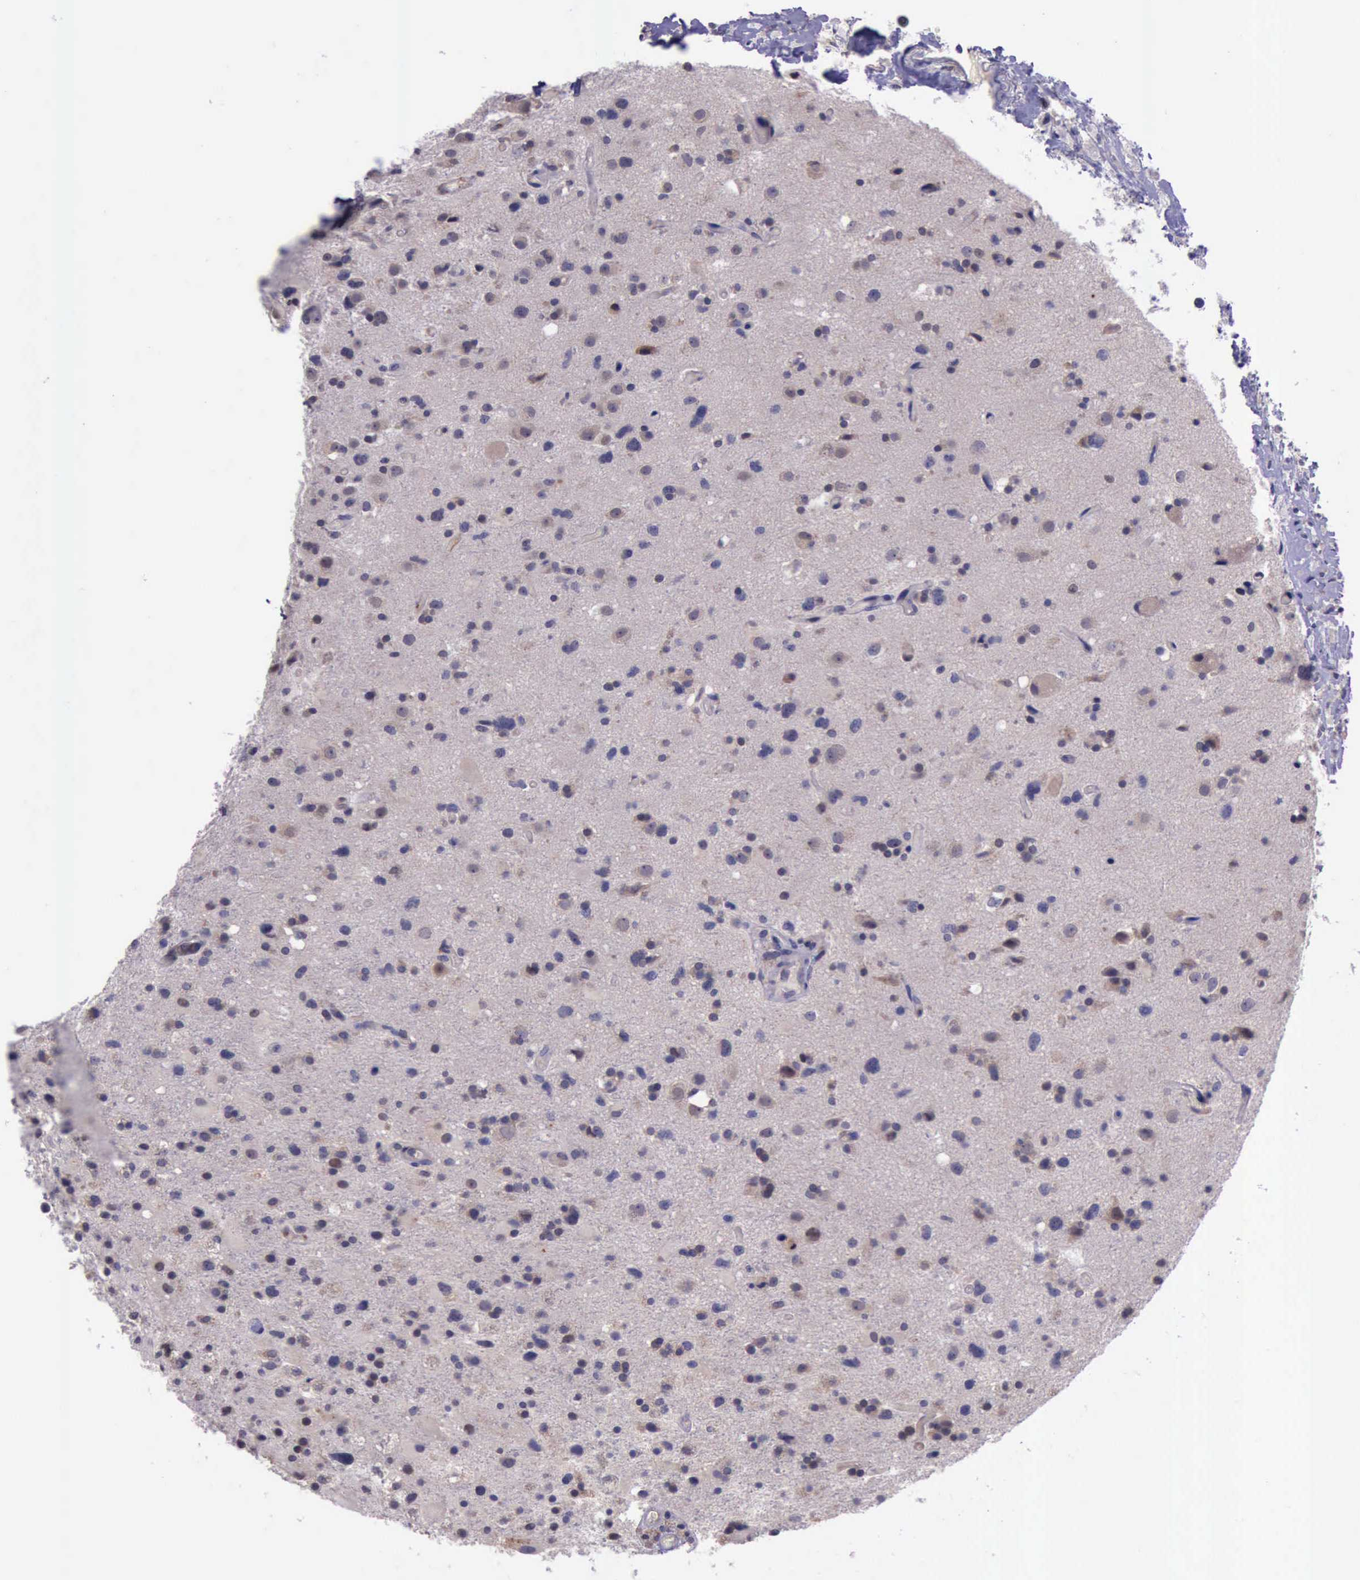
{"staining": {"intensity": "weak", "quantity": ">75%", "location": "cytoplasmic/membranous"}, "tissue": "glioma", "cell_type": "Tumor cells", "image_type": "cancer", "snomed": [{"axis": "morphology", "description": "Glioma, malignant, High grade"}, {"axis": "topography", "description": "Brain"}], "caption": "DAB immunohistochemical staining of human malignant glioma (high-grade) reveals weak cytoplasmic/membranous protein staining in about >75% of tumor cells.", "gene": "PLEK2", "patient": {"sex": "male", "age": 48}}